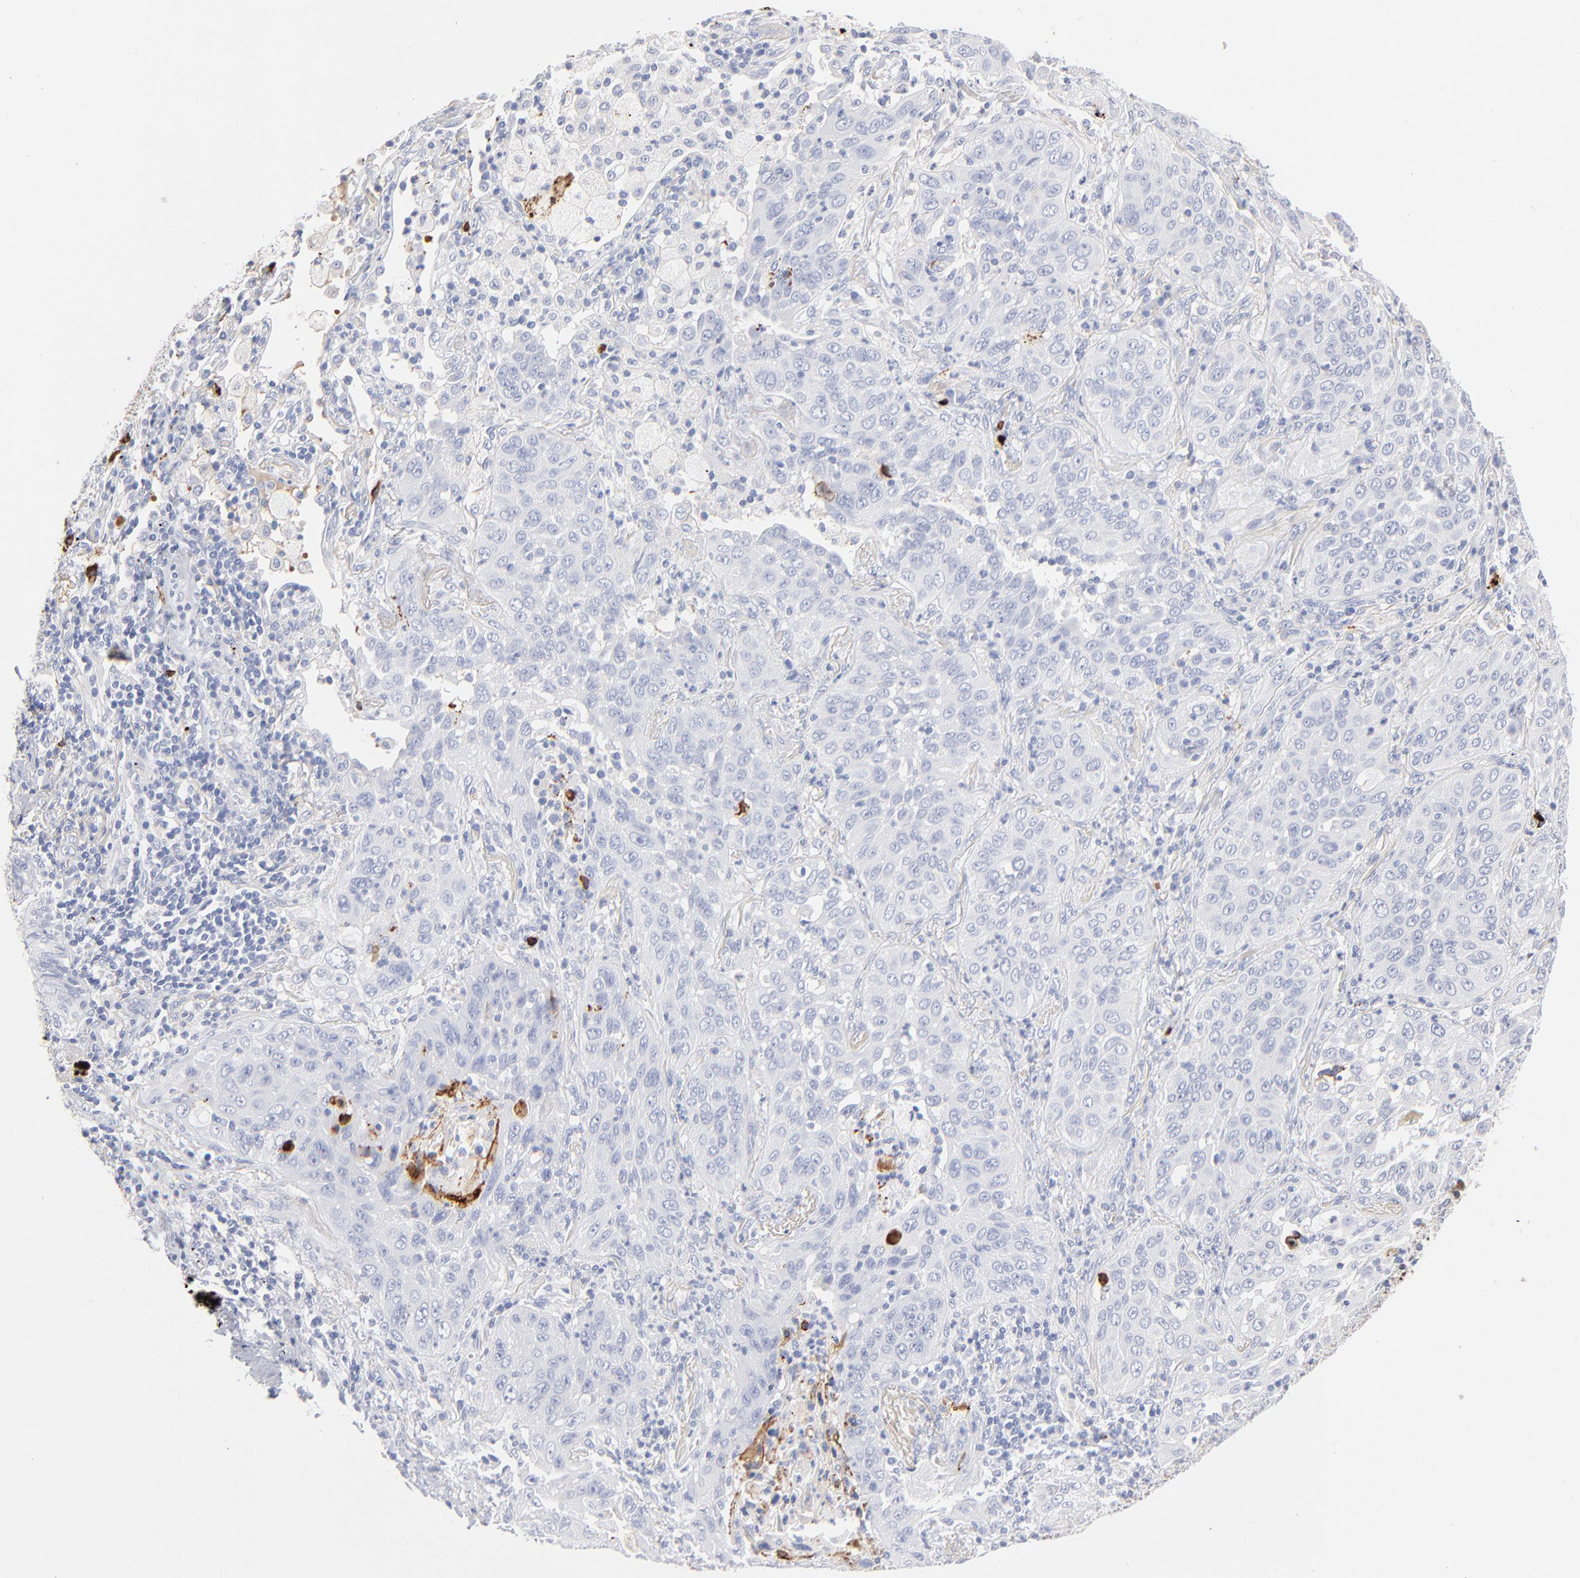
{"staining": {"intensity": "negative", "quantity": "none", "location": "none"}, "tissue": "lung cancer", "cell_type": "Tumor cells", "image_type": "cancer", "snomed": [{"axis": "morphology", "description": "Squamous cell carcinoma, NOS"}, {"axis": "topography", "description": "Lung"}], "caption": "Tumor cells show no significant staining in lung cancer (squamous cell carcinoma). (DAB IHC with hematoxylin counter stain).", "gene": "APOH", "patient": {"sex": "female", "age": 67}}